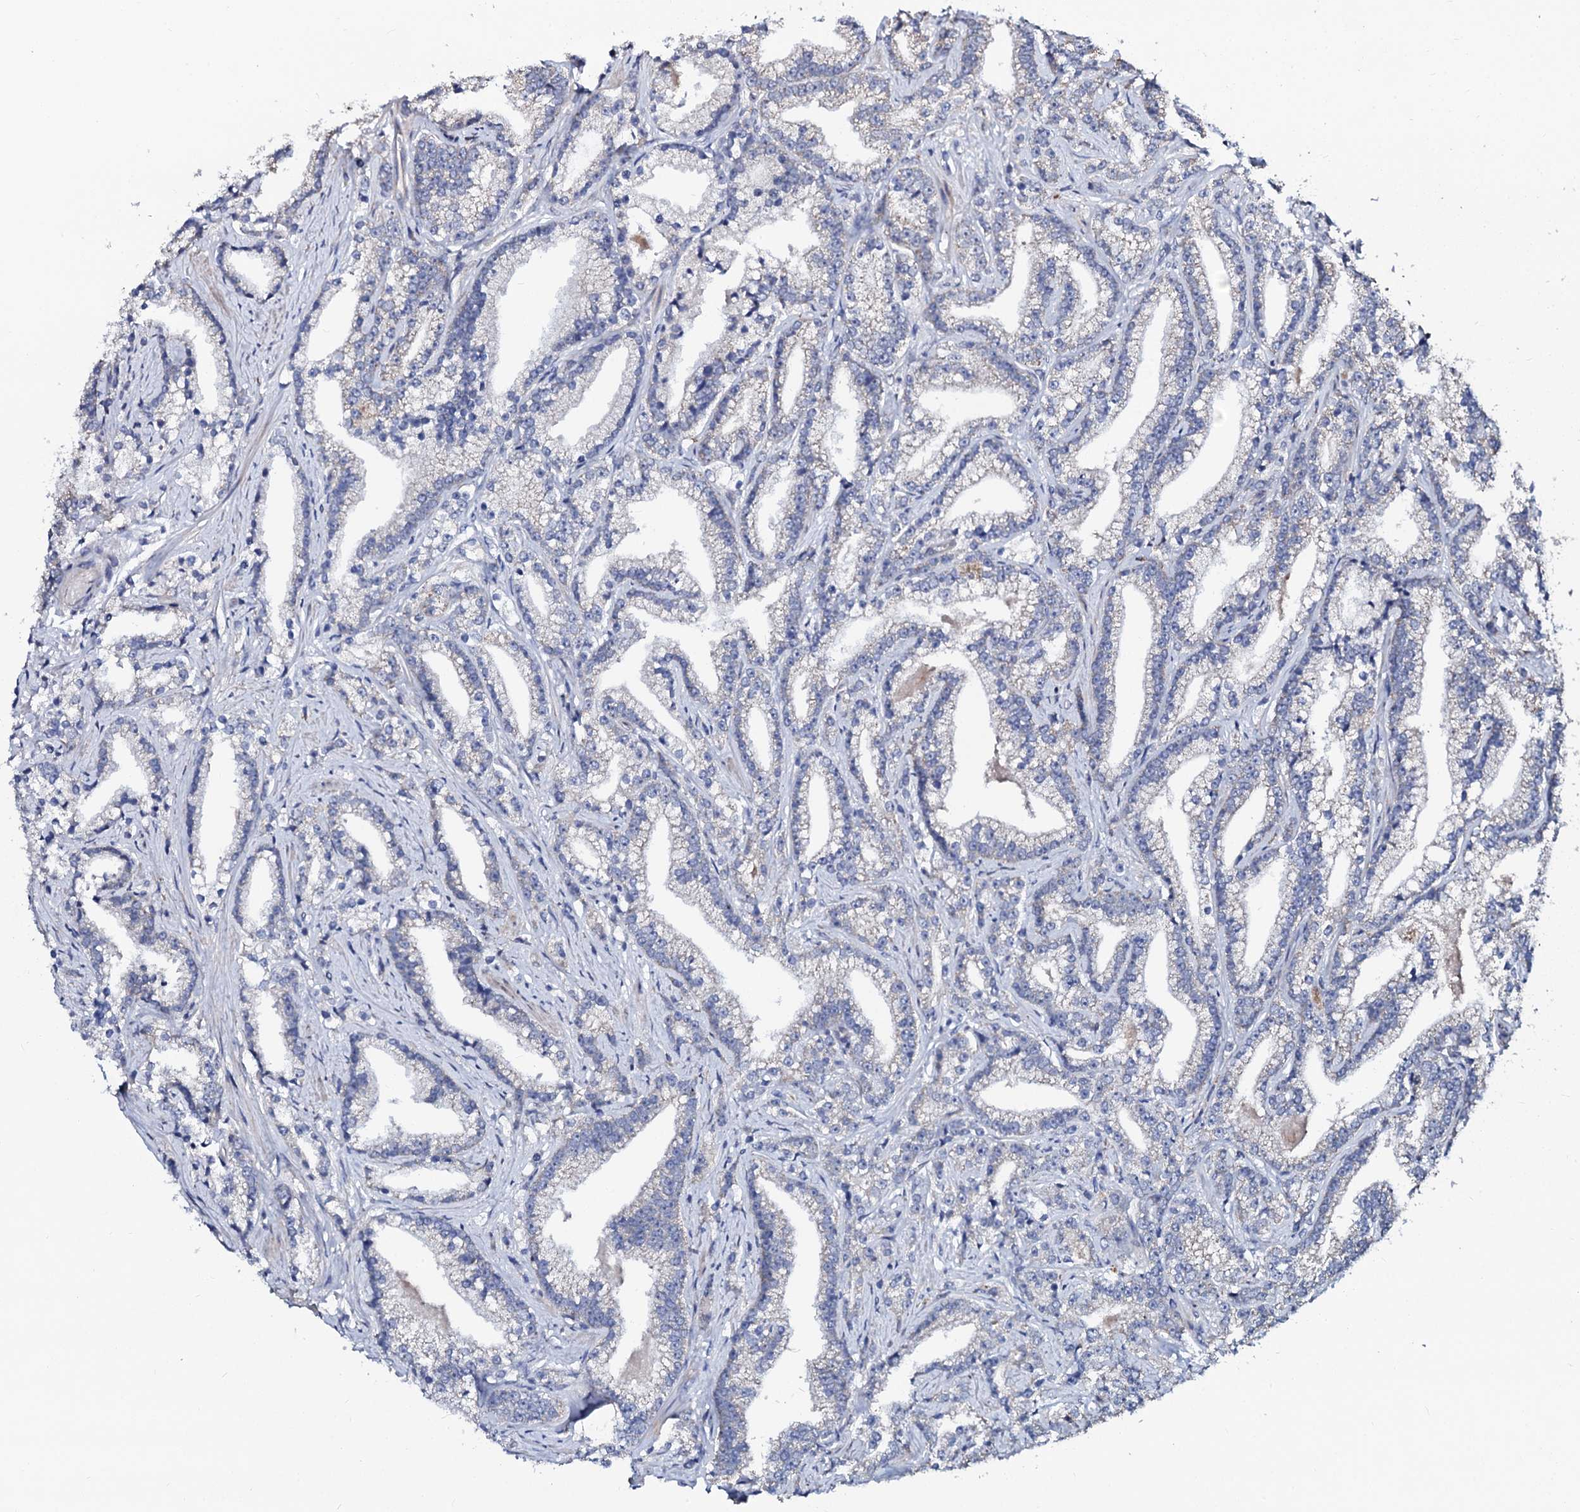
{"staining": {"intensity": "weak", "quantity": "<25%", "location": "cytoplasmic/membranous"}, "tissue": "prostate cancer", "cell_type": "Tumor cells", "image_type": "cancer", "snomed": [{"axis": "morphology", "description": "Adenocarcinoma, High grade"}, {"axis": "topography", "description": "Prostate and seminal vesicle, NOS"}], "caption": "DAB immunohistochemical staining of prostate cancer demonstrates no significant positivity in tumor cells.", "gene": "SLC37A4", "patient": {"sex": "male", "age": 67}}